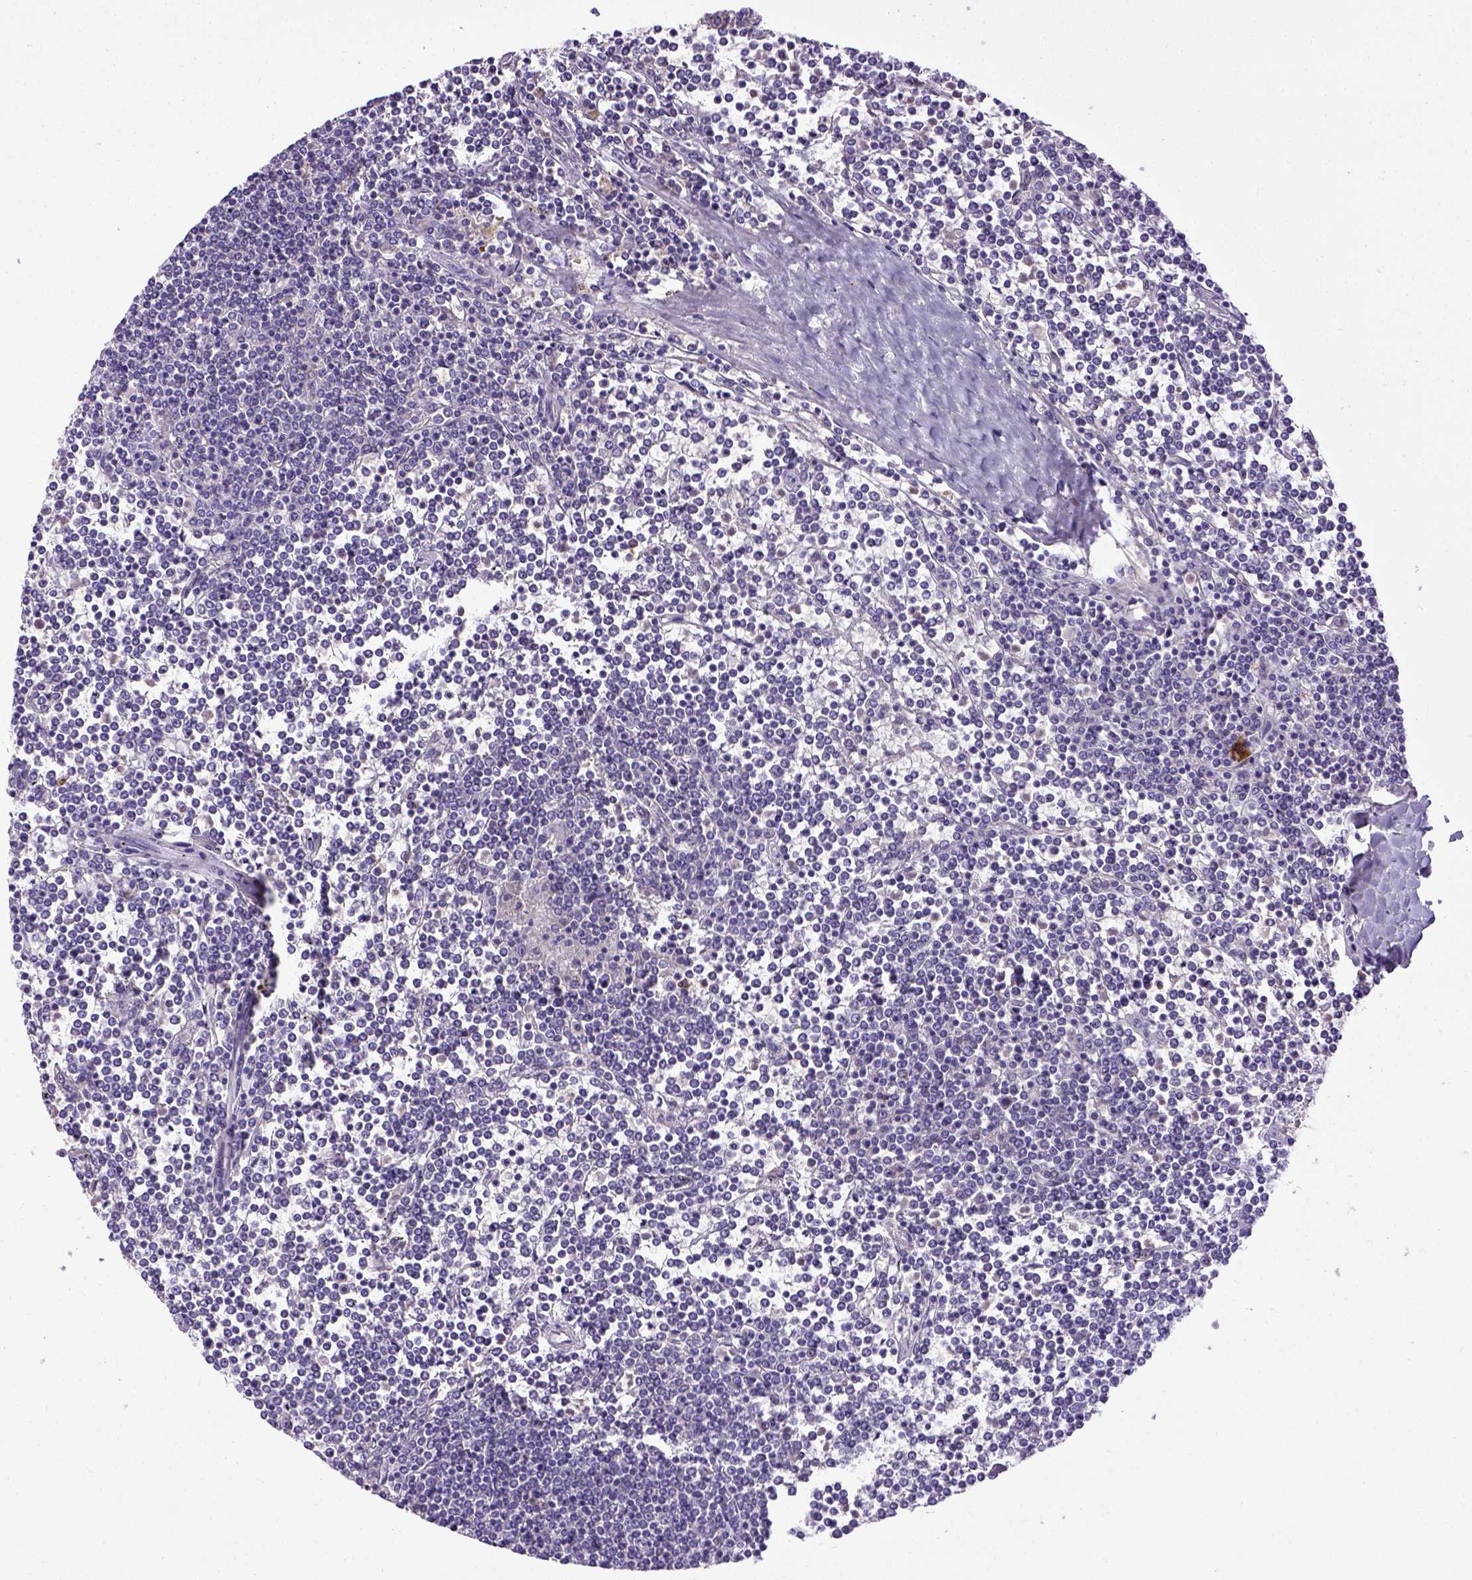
{"staining": {"intensity": "negative", "quantity": "none", "location": "none"}, "tissue": "lymphoma", "cell_type": "Tumor cells", "image_type": "cancer", "snomed": [{"axis": "morphology", "description": "Malignant lymphoma, non-Hodgkin's type, Low grade"}, {"axis": "topography", "description": "Spleen"}], "caption": "Tumor cells show no significant protein expression in lymphoma.", "gene": "CDKN1A", "patient": {"sex": "female", "age": 19}}